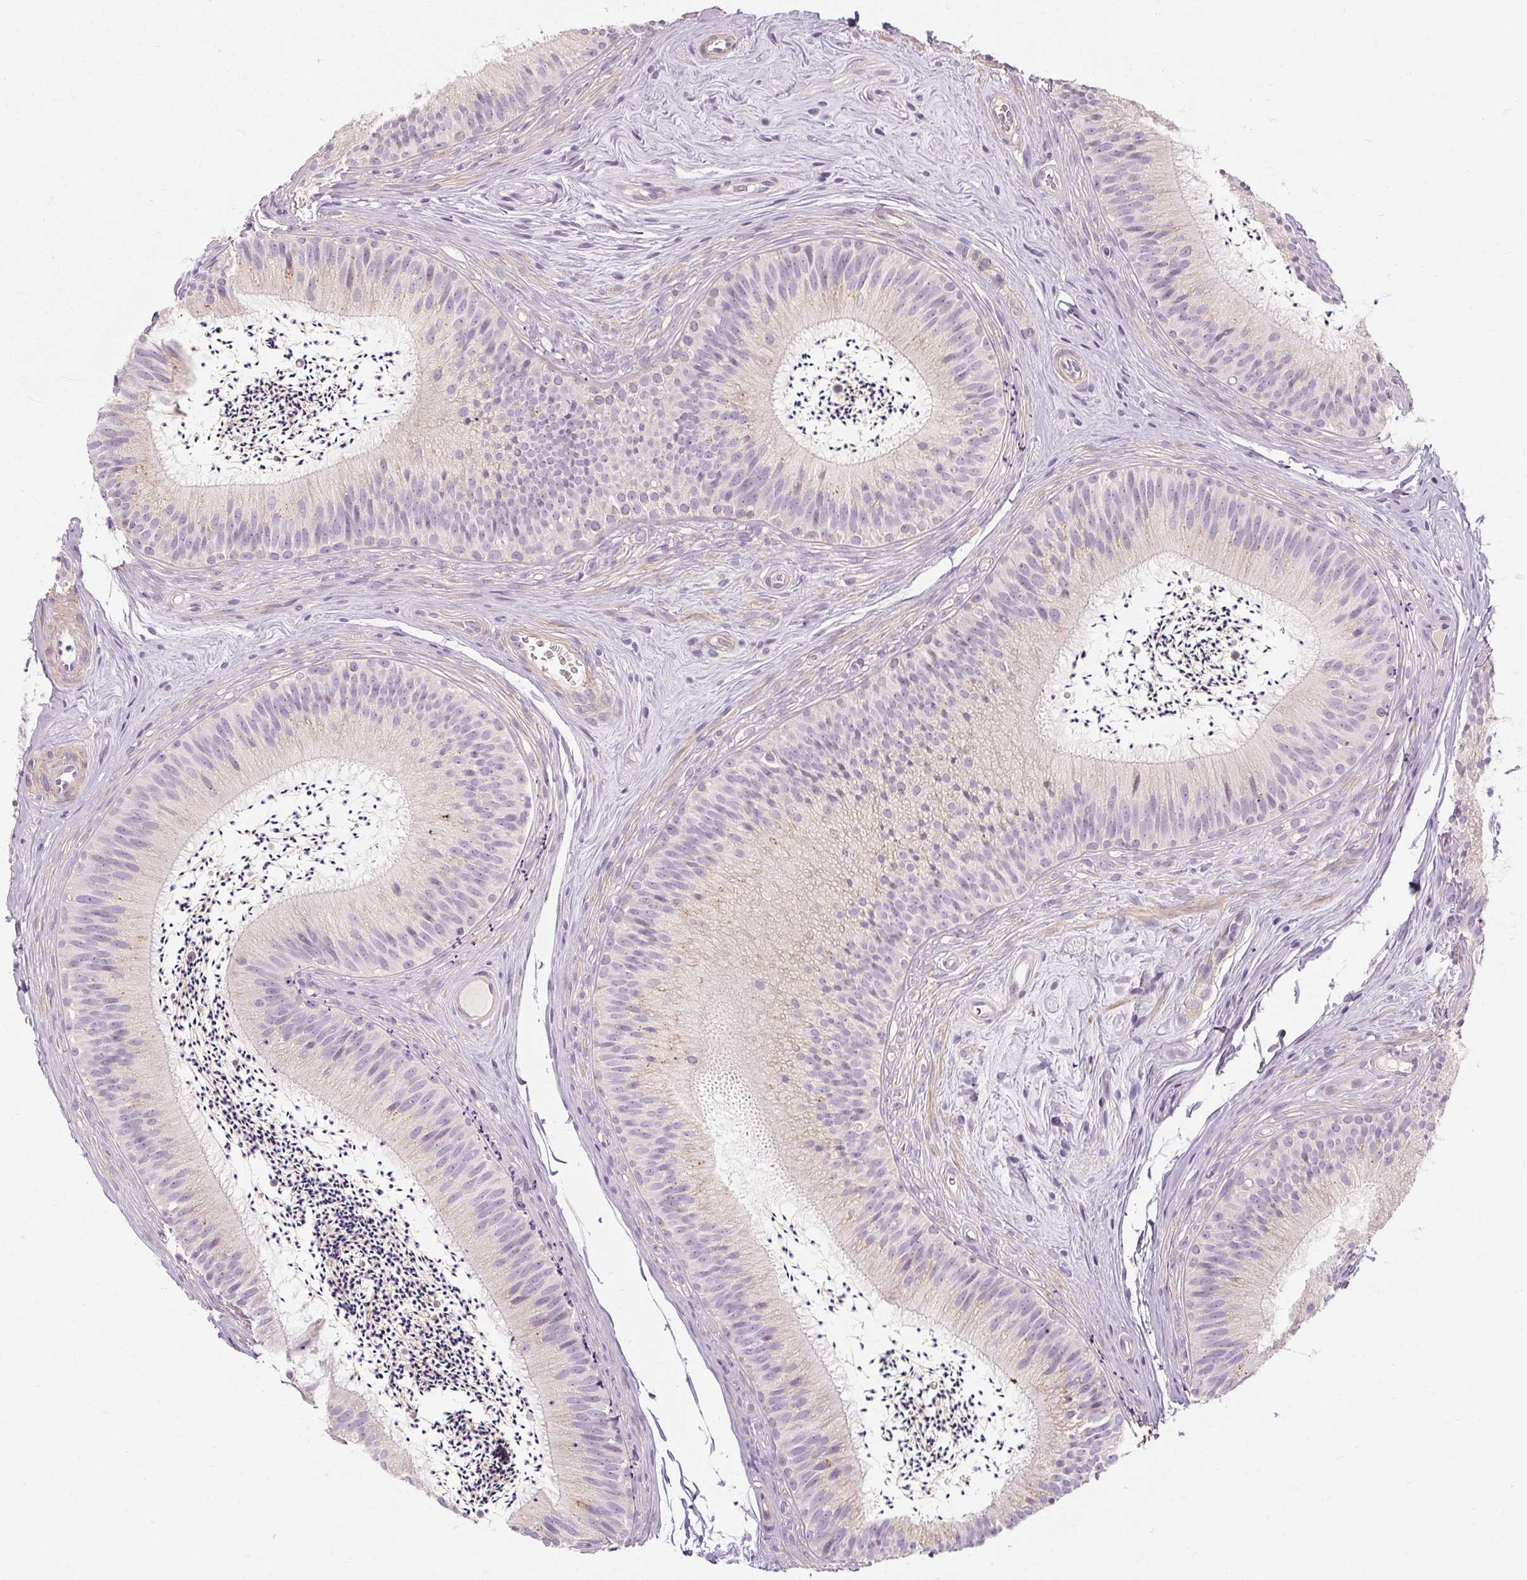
{"staining": {"intensity": "weak", "quantity": "<25%", "location": "cytoplasmic/membranous"}, "tissue": "epididymis", "cell_type": "Glandular cells", "image_type": "normal", "snomed": [{"axis": "morphology", "description": "Normal tissue, NOS"}, {"axis": "topography", "description": "Epididymis"}], "caption": "Benign epididymis was stained to show a protein in brown. There is no significant expression in glandular cells. (Stains: DAB (3,3'-diaminobenzidine) immunohistochemistry with hematoxylin counter stain, Microscopy: brightfield microscopy at high magnification).", "gene": "CAPN3", "patient": {"sex": "male", "age": 24}}